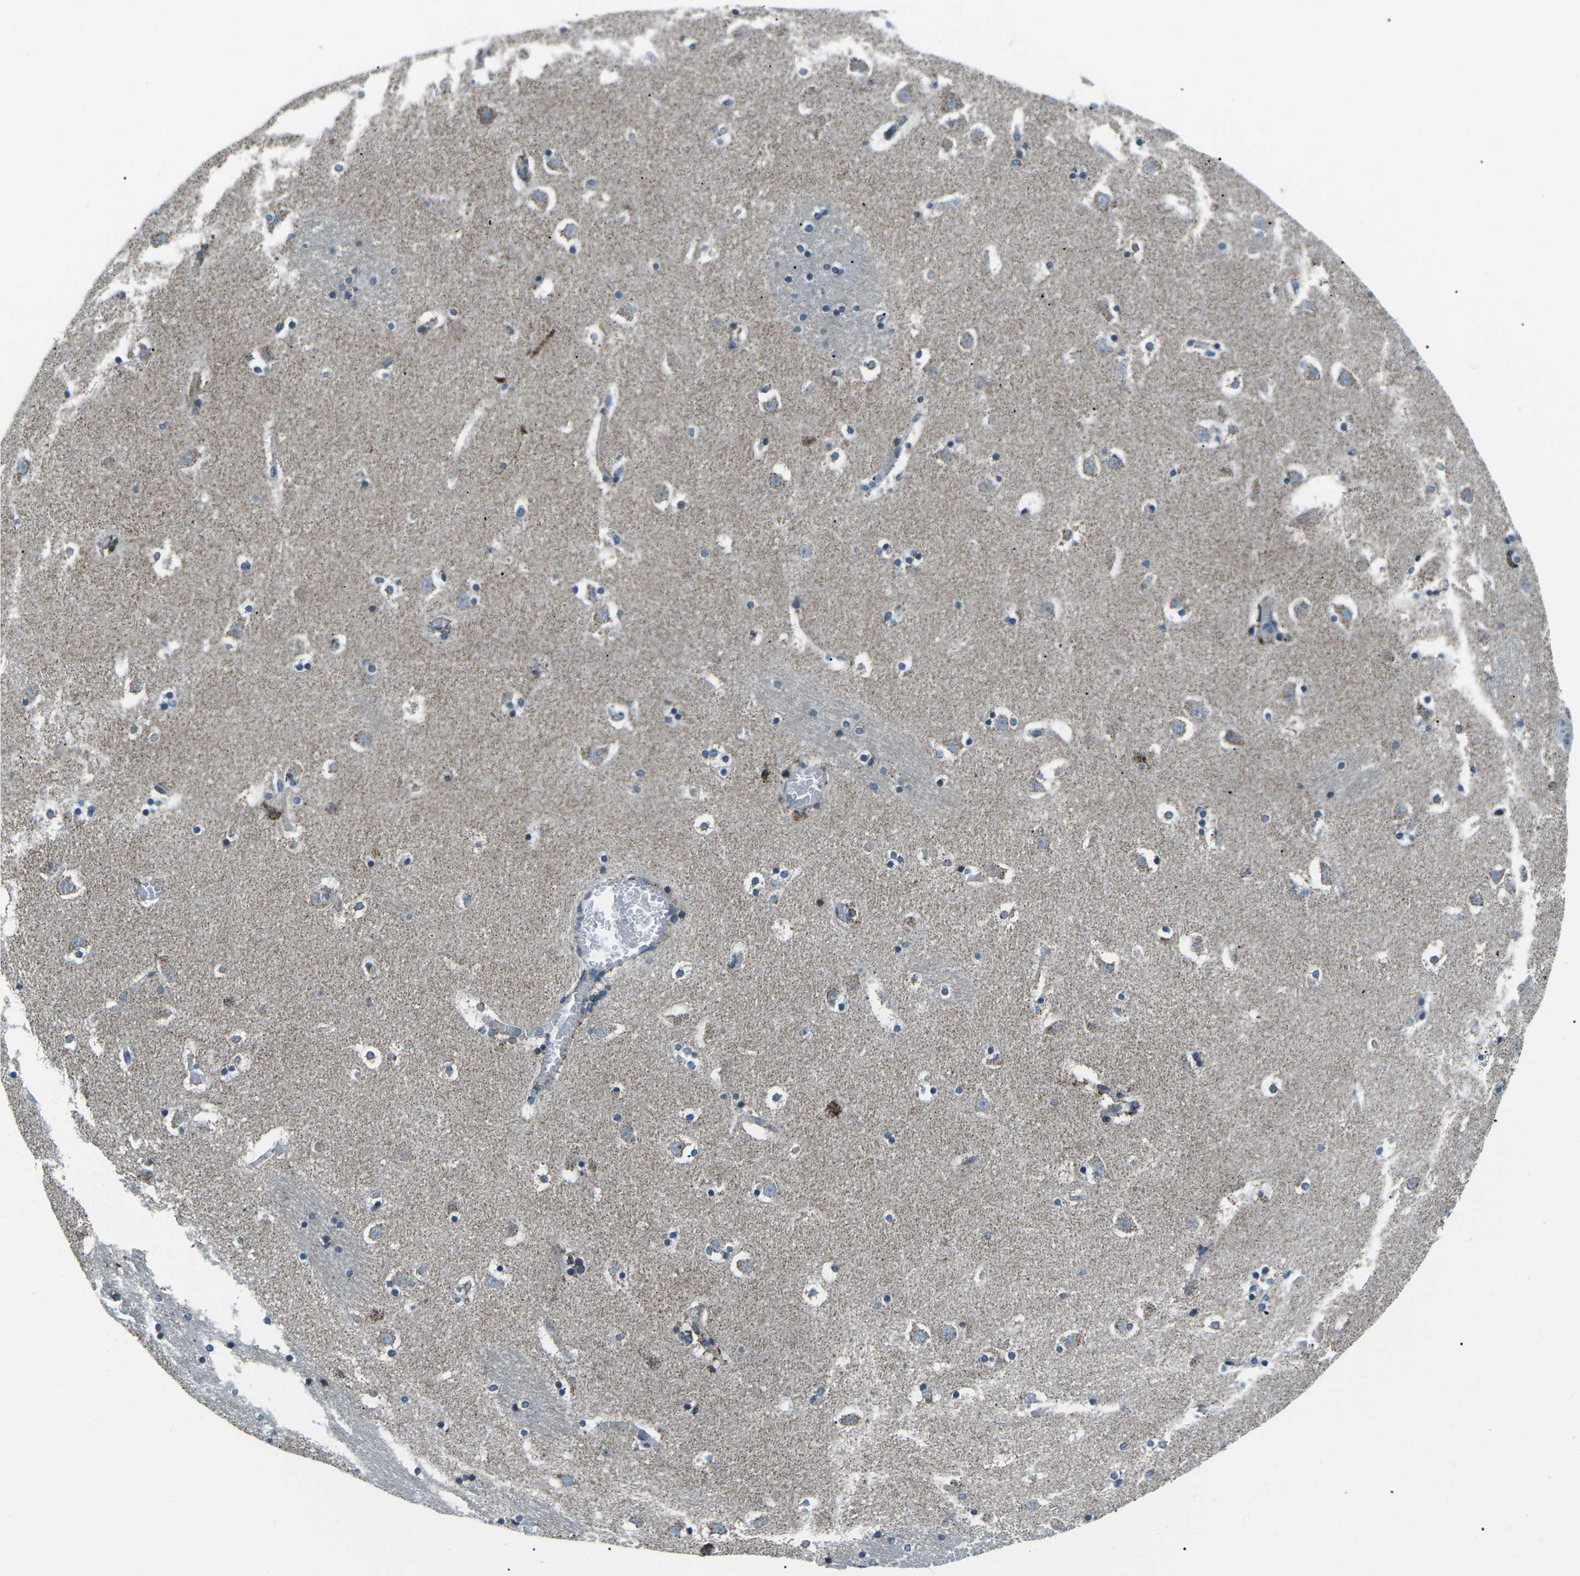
{"staining": {"intensity": "moderate", "quantity": "<25%", "location": "cytoplasmic/membranous"}, "tissue": "caudate", "cell_type": "Glial cells", "image_type": "normal", "snomed": [{"axis": "morphology", "description": "Normal tissue, NOS"}, {"axis": "topography", "description": "Lateral ventricle wall"}], "caption": "This histopathology image displays immunohistochemistry staining of benign caudate, with low moderate cytoplasmic/membranous staining in about <25% of glial cells.", "gene": "RFESD", "patient": {"sex": "male", "age": 45}}